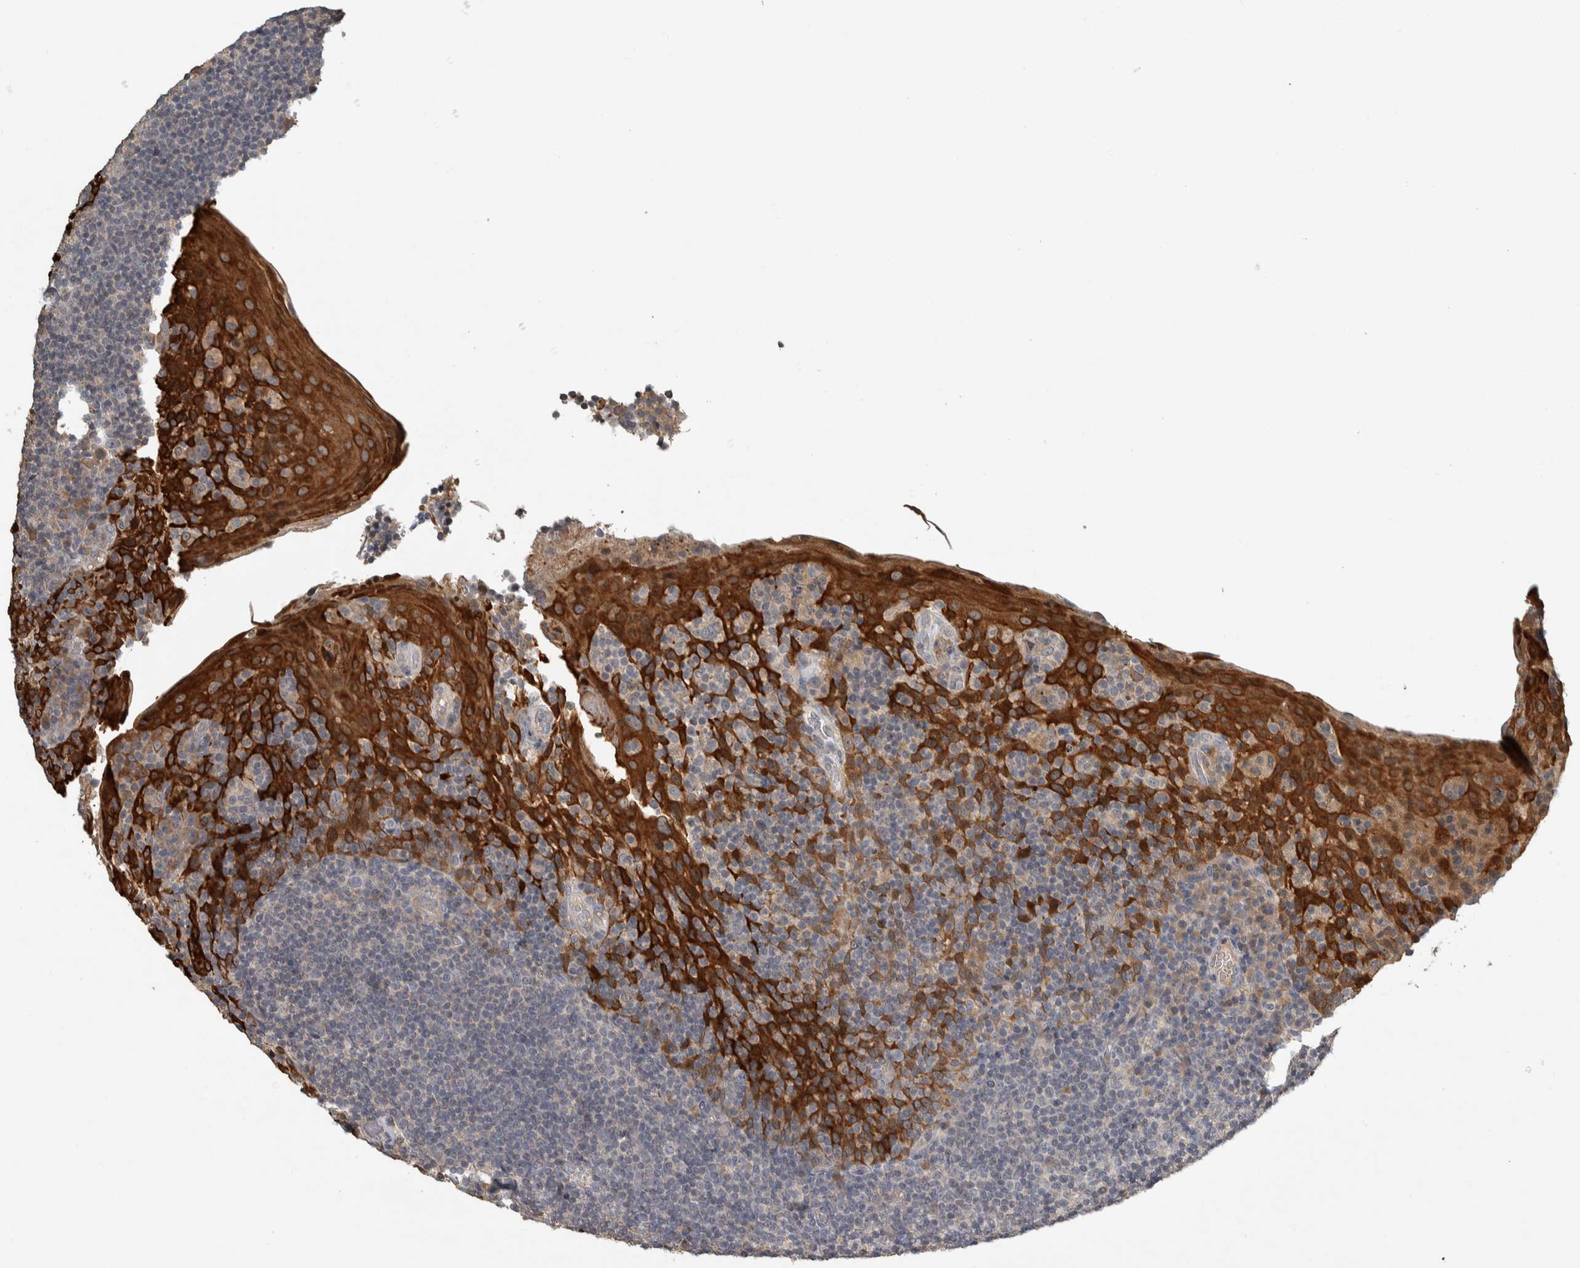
{"staining": {"intensity": "weak", "quantity": "<25%", "location": "cytoplasmic/membranous"}, "tissue": "tonsil", "cell_type": "Germinal center cells", "image_type": "normal", "snomed": [{"axis": "morphology", "description": "Normal tissue, NOS"}, {"axis": "topography", "description": "Tonsil"}], "caption": "An immunohistochemistry (IHC) photomicrograph of unremarkable tonsil is shown. There is no staining in germinal center cells of tonsil. Brightfield microscopy of IHC stained with DAB (brown) and hematoxylin (blue), captured at high magnification.", "gene": "EIF3H", "patient": {"sex": "male", "age": 17}}